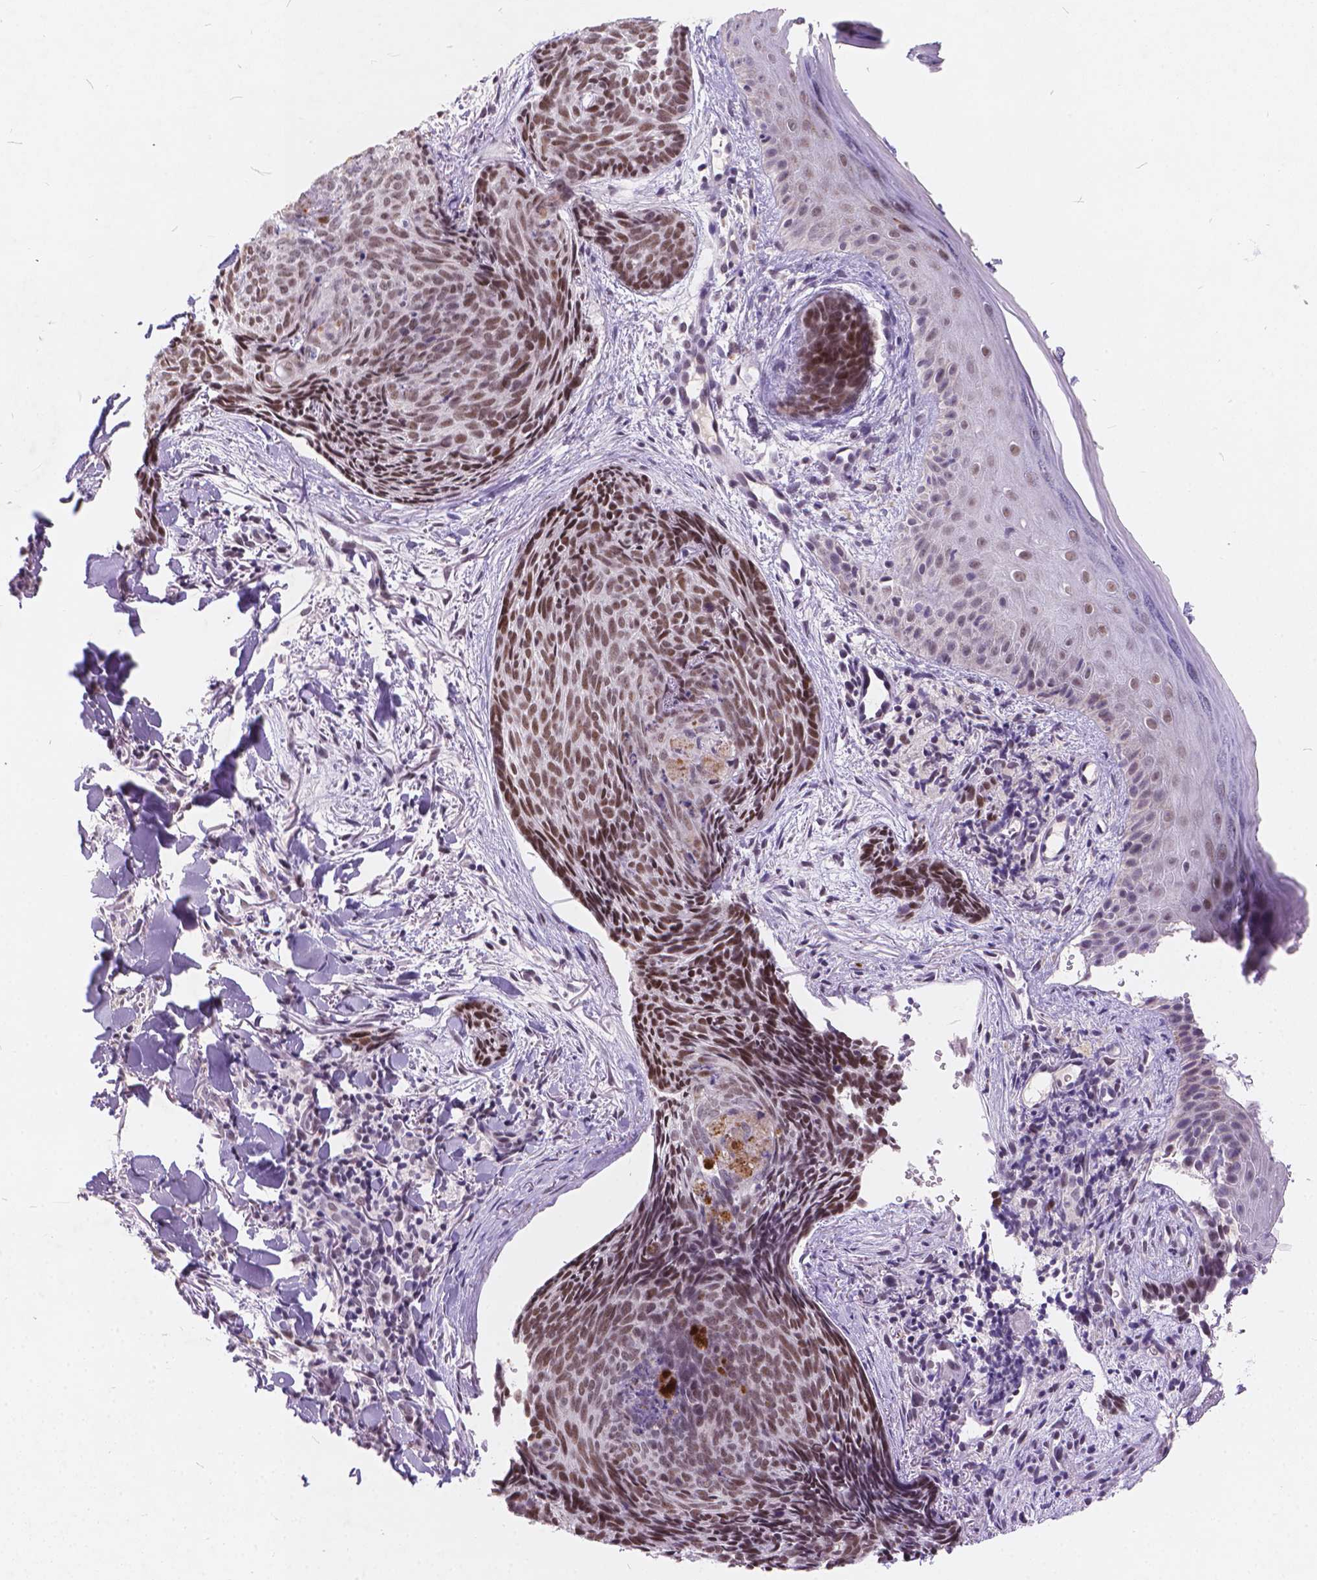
{"staining": {"intensity": "moderate", "quantity": ">75%", "location": "nuclear"}, "tissue": "skin cancer", "cell_type": "Tumor cells", "image_type": "cancer", "snomed": [{"axis": "morphology", "description": "Basal cell carcinoma"}, {"axis": "topography", "description": "Skin"}], "caption": "The immunohistochemical stain labels moderate nuclear staining in tumor cells of skin cancer tissue. (DAB (3,3'-diaminobenzidine) = brown stain, brightfield microscopy at high magnification).", "gene": "FAM53A", "patient": {"sex": "female", "age": 82}}